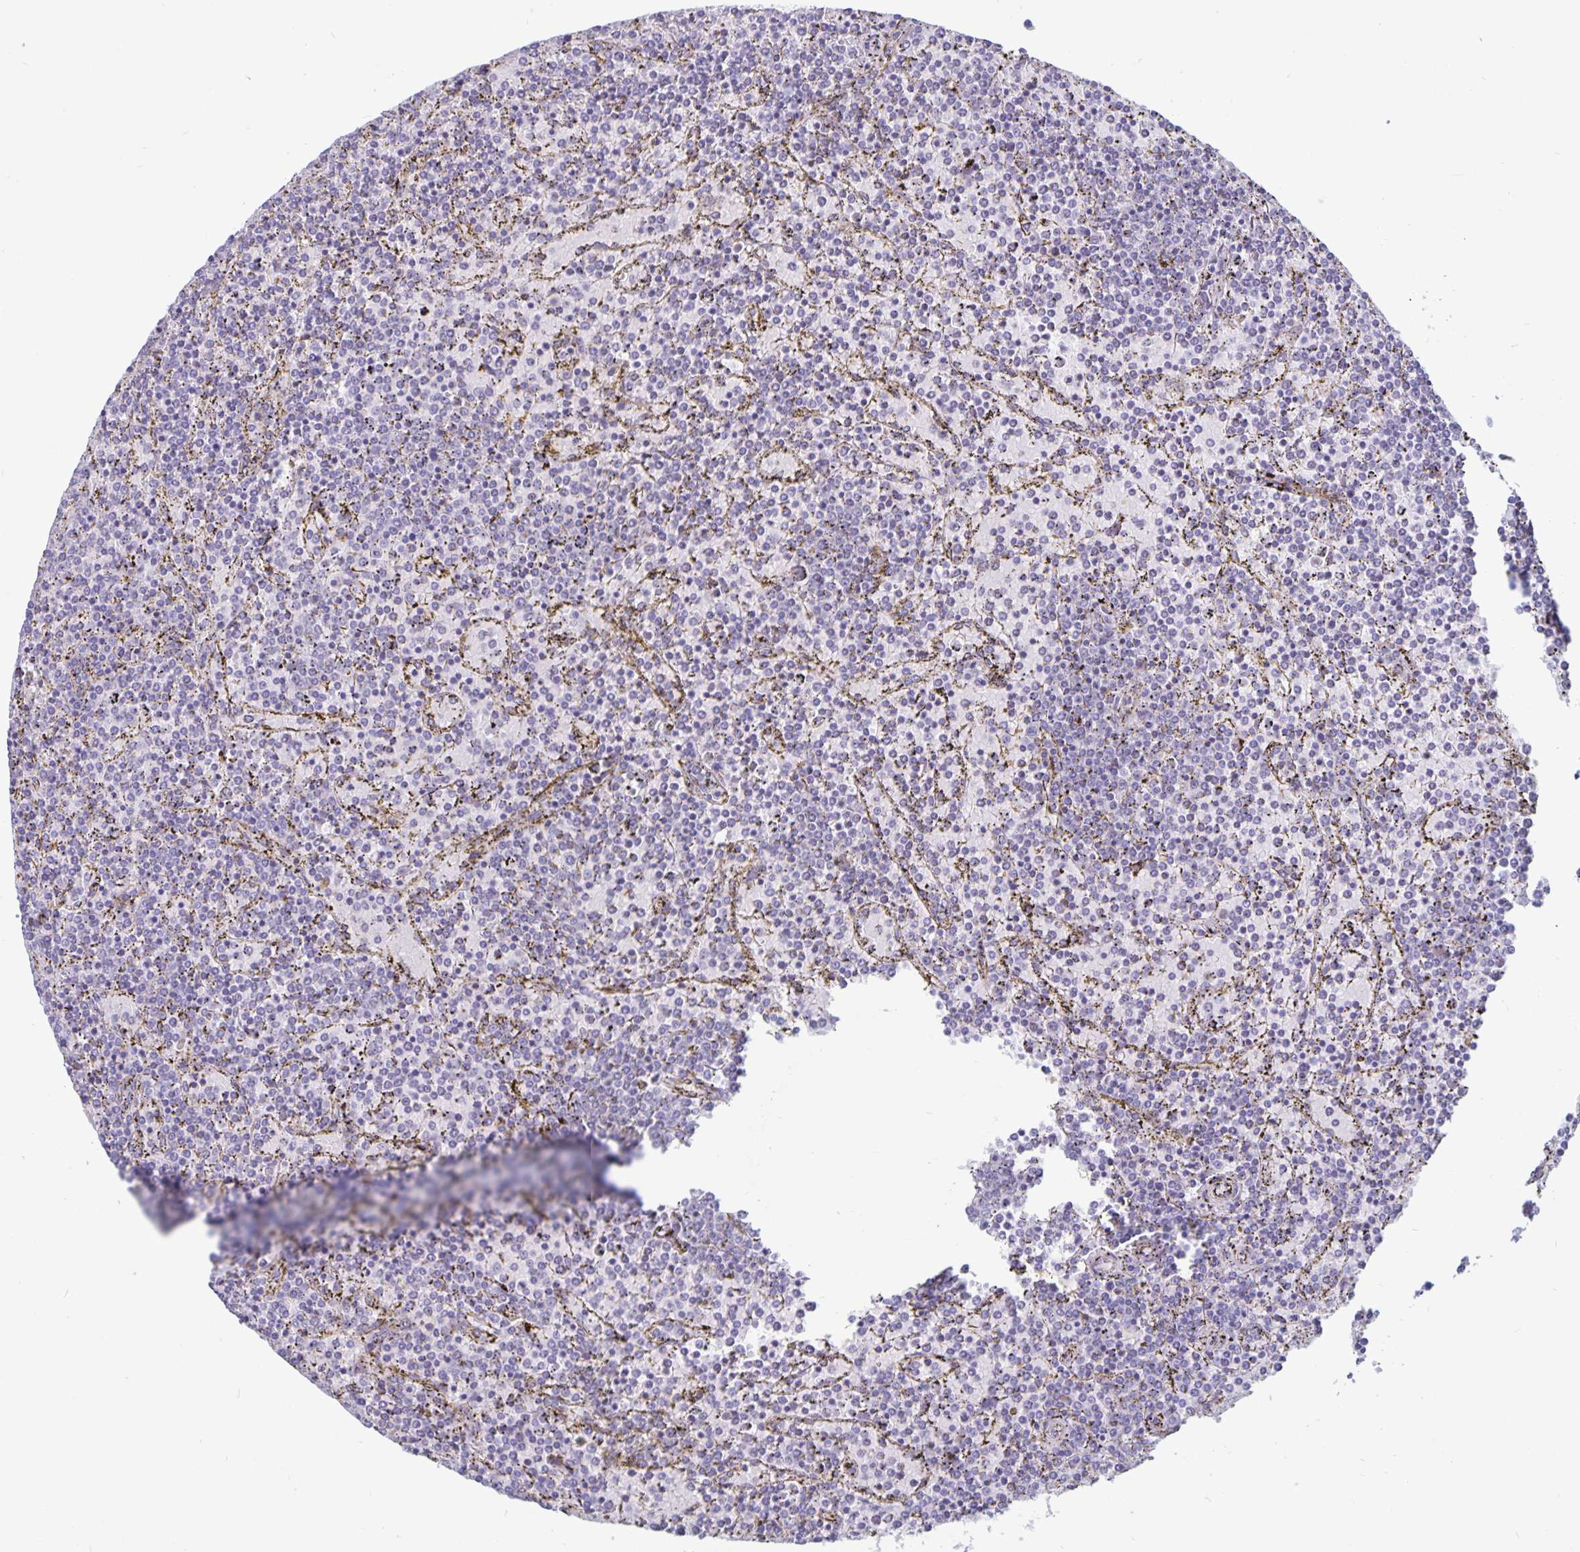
{"staining": {"intensity": "negative", "quantity": "none", "location": "none"}, "tissue": "lymphoma", "cell_type": "Tumor cells", "image_type": "cancer", "snomed": [{"axis": "morphology", "description": "Malignant lymphoma, non-Hodgkin's type, Low grade"}, {"axis": "topography", "description": "Spleen"}], "caption": "Tumor cells are negative for brown protein staining in malignant lymphoma, non-Hodgkin's type (low-grade).", "gene": "PLCB3", "patient": {"sex": "female", "age": 77}}